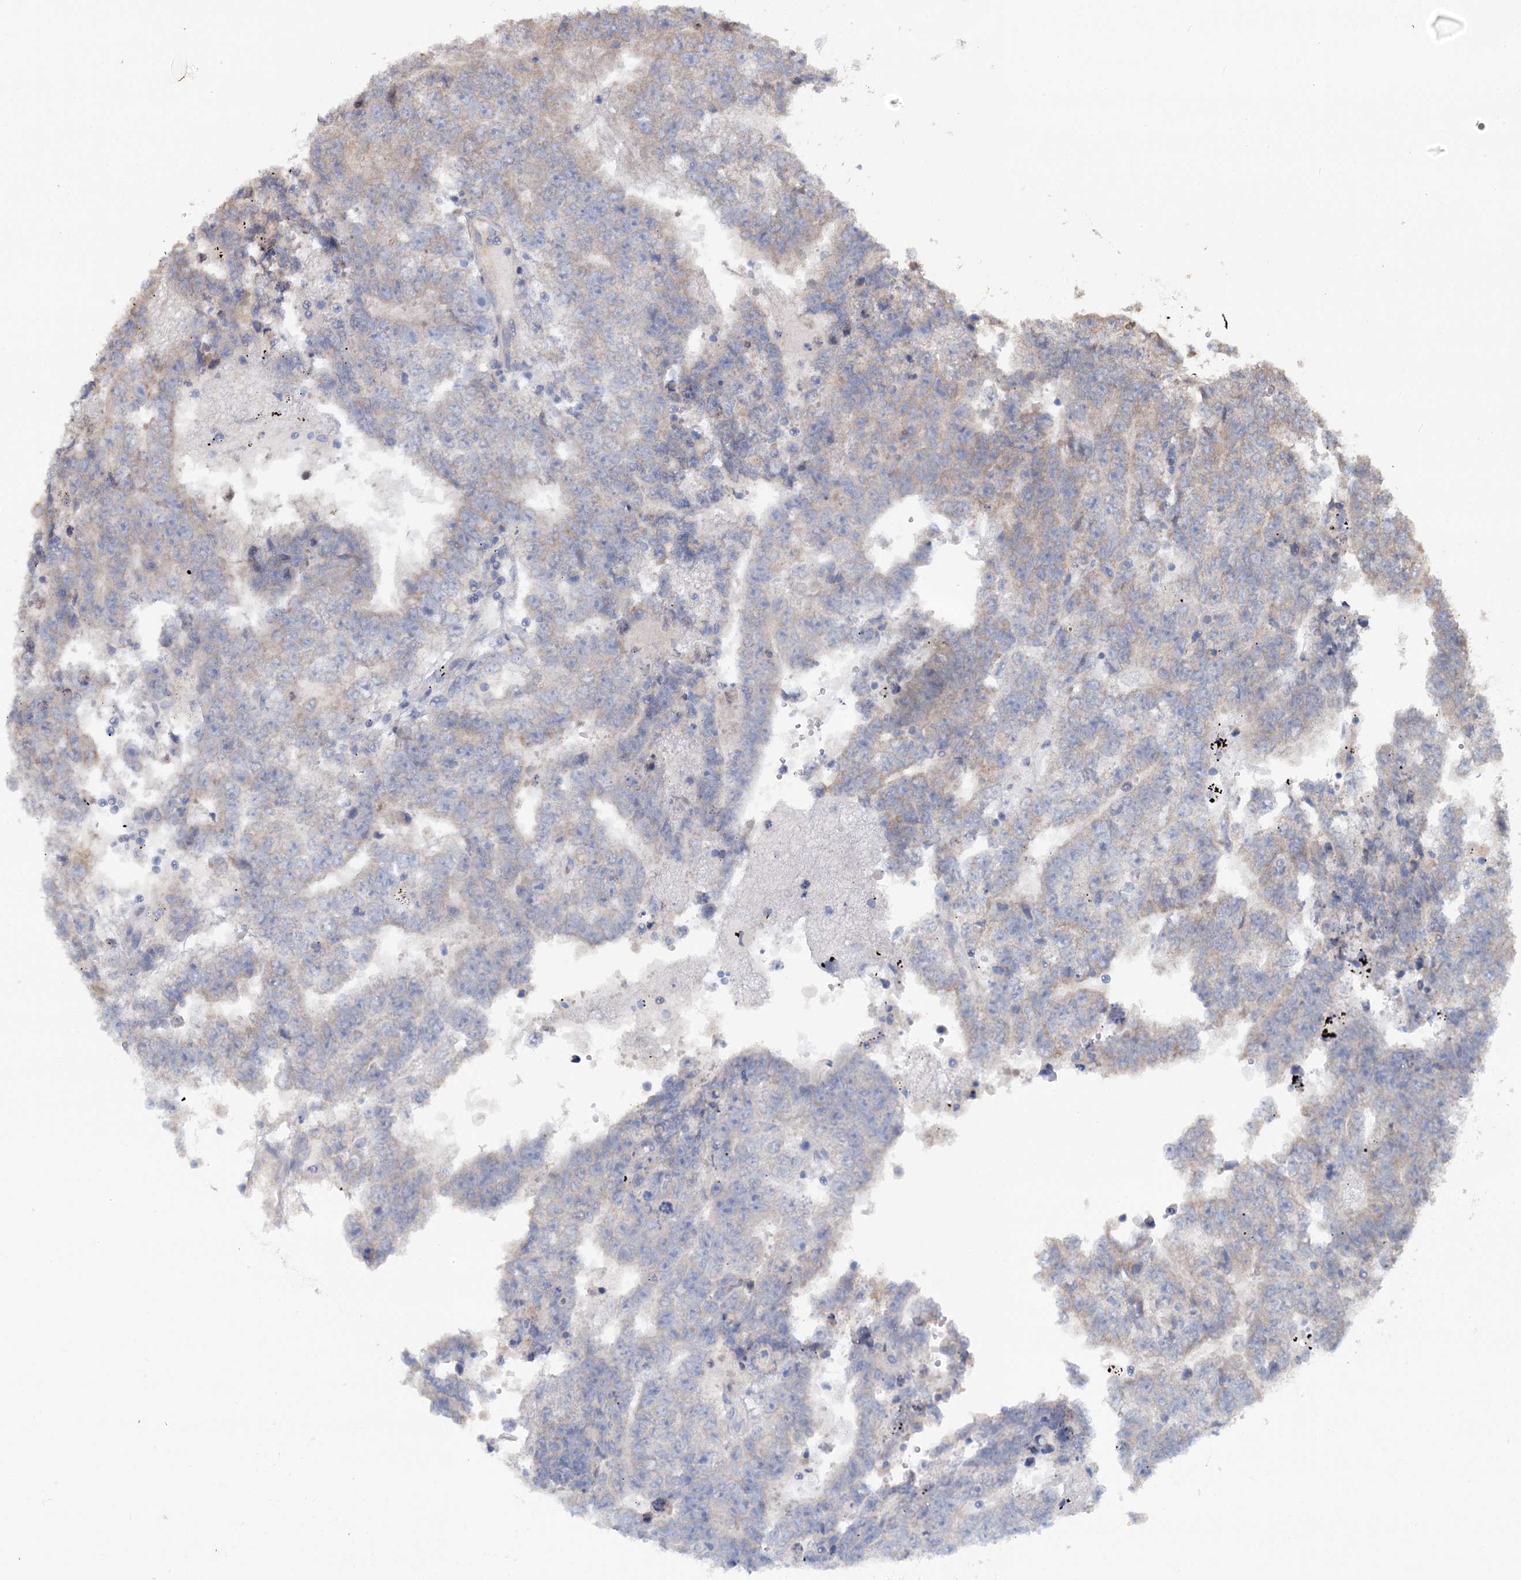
{"staining": {"intensity": "negative", "quantity": "none", "location": "none"}, "tissue": "testis cancer", "cell_type": "Tumor cells", "image_type": "cancer", "snomed": [{"axis": "morphology", "description": "Carcinoma, Embryonal, NOS"}, {"axis": "topography", "description": "Testis"}], "caption": "Tumor cells are negative for protein expression in human testis cancer (embryonal carcinoma).", "gene": "FUNDC1", "patient": {"sex": "male", "age": 25}}